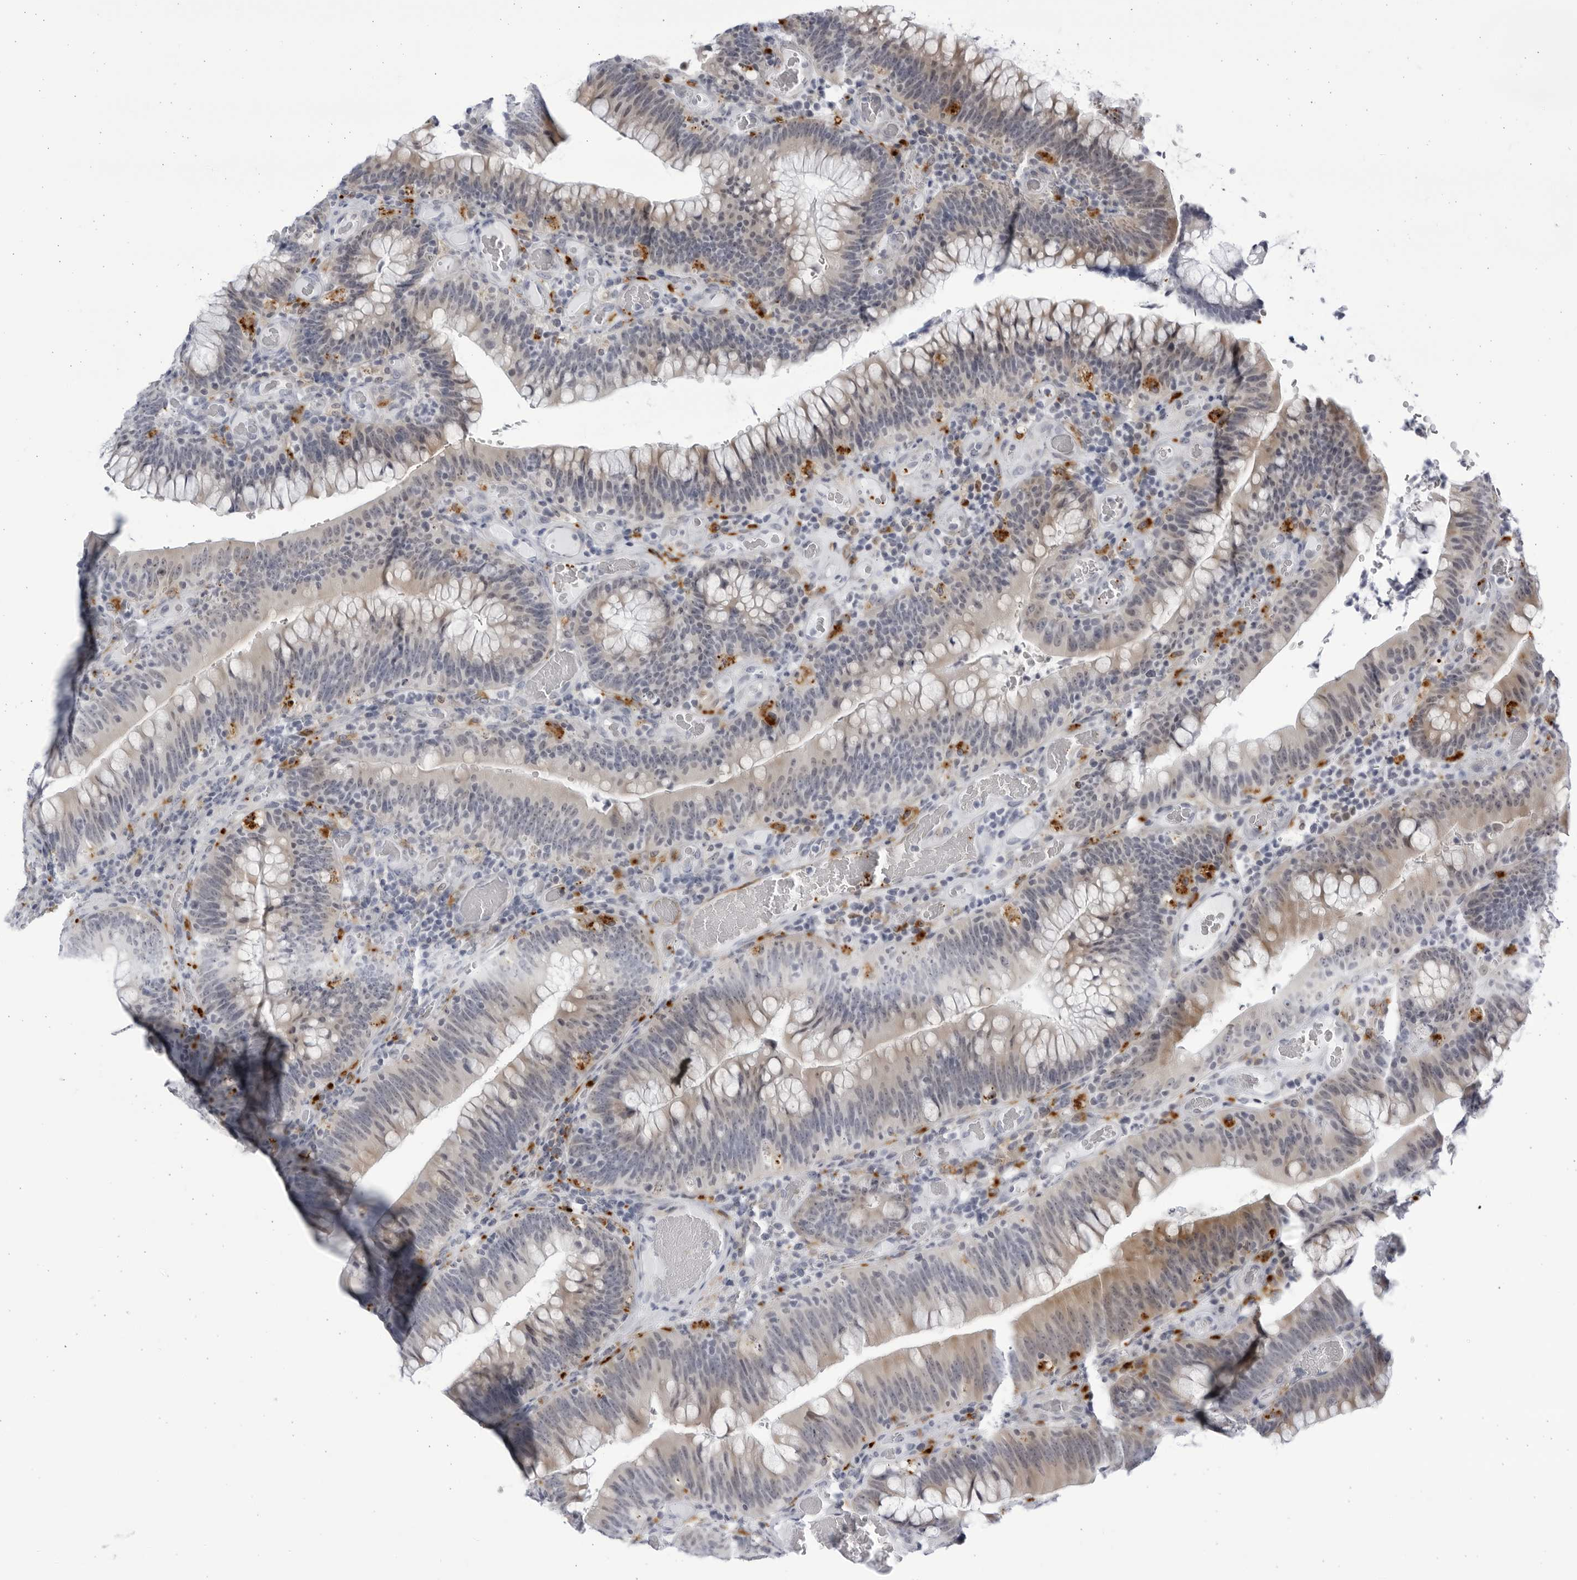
{"staining": {"intensity": "weak", "quantity": "<25%", "location": "cytoplasmic/membranous"}, "tissue": "colorectal cancer", "cell_type": "Tumor cells", "image_type": "cancer", "snomed": [{"axis": "morphology", "description": "Normal tissue, NOS"}, {"axis": "topography", "description": "Colon"}], "caption": "Tumor cells show no significant protein expression in colorectal cancer. The staining was performed using DAB (3,3'-diaminobenzidine) to visualize the protein expression in brown, while the nuclei were stained in blue with hematoxylin (Magnification: 20x).", "gene": "CCDC181", "patient": {"sex": "female", "age": 82}}